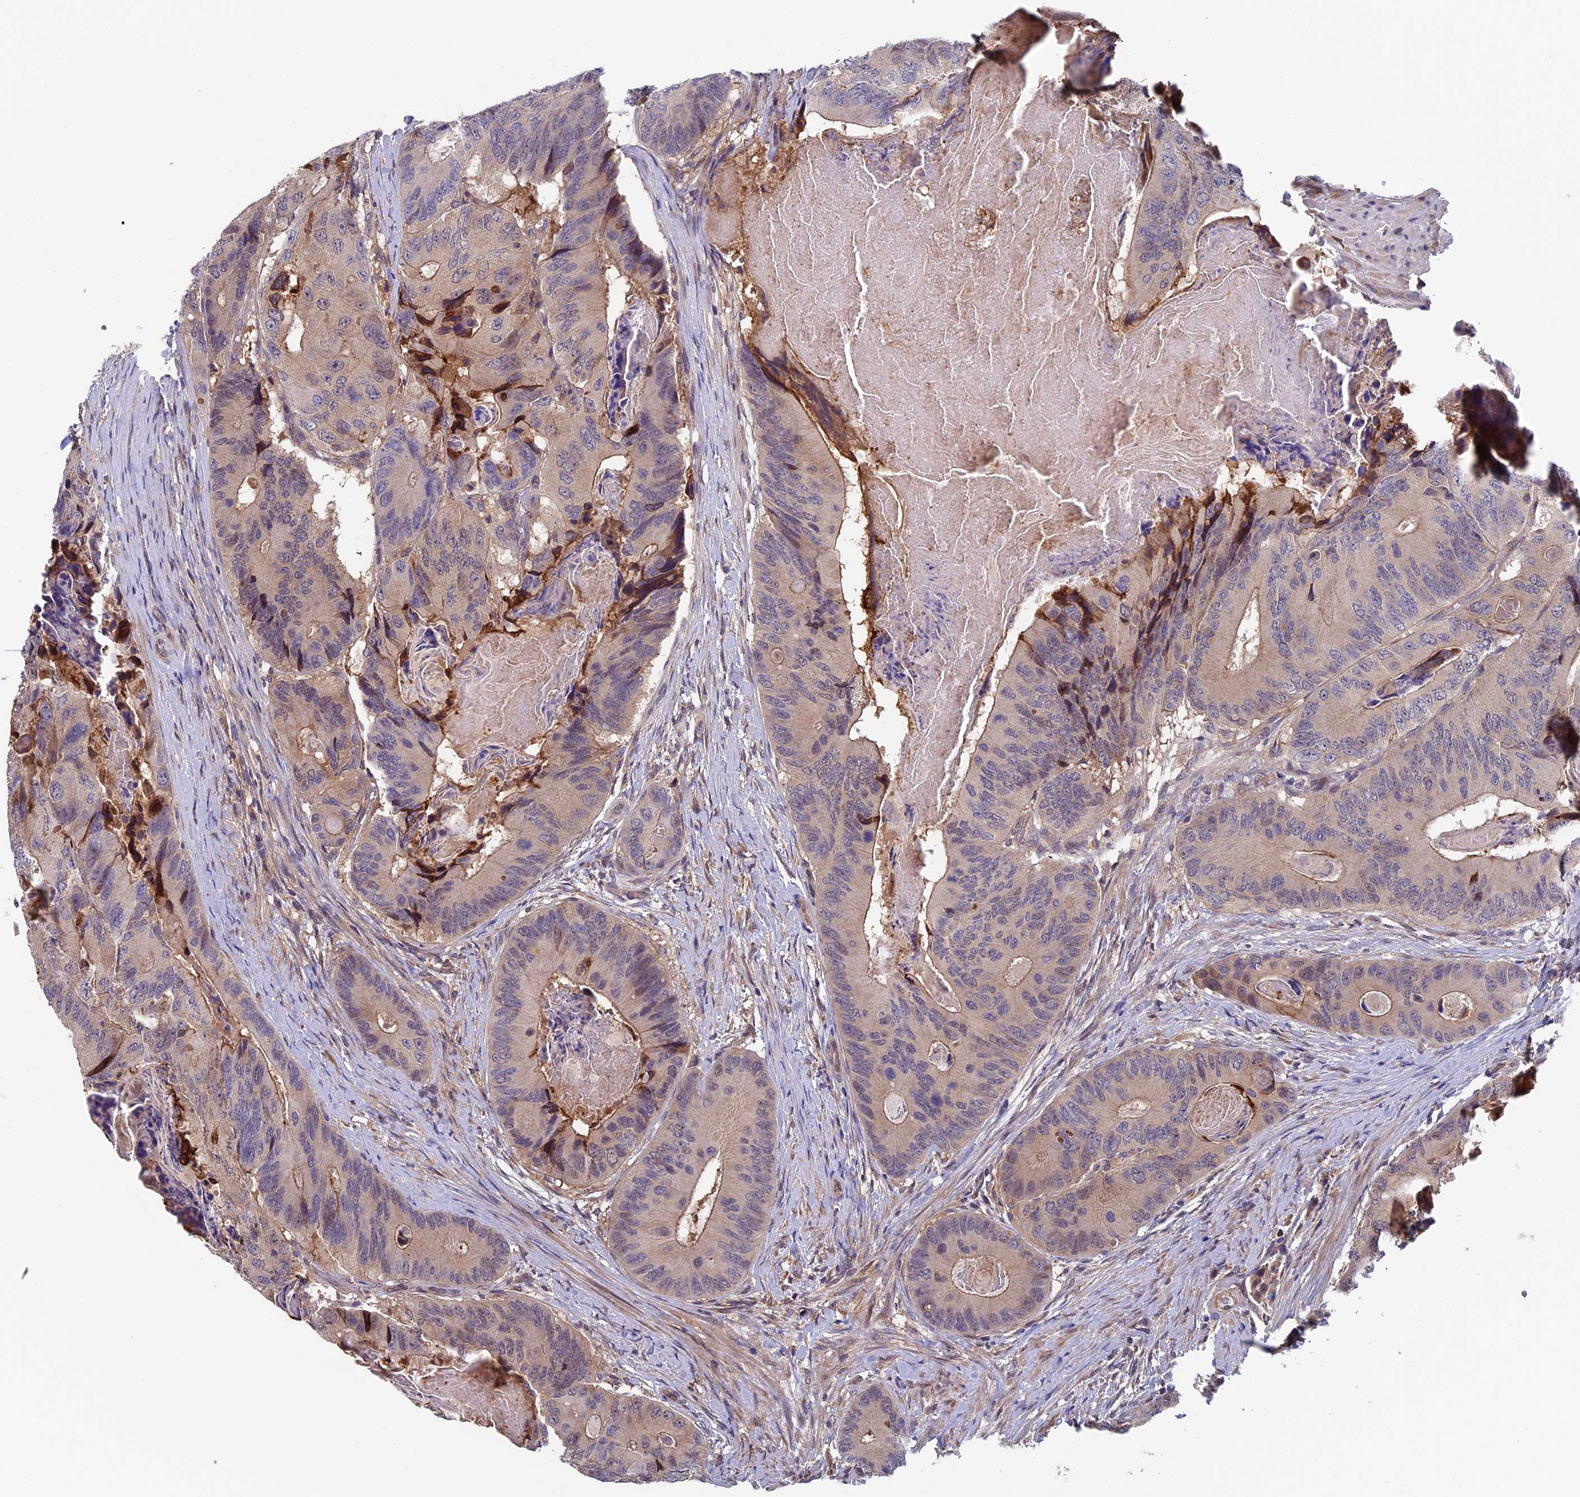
{"staining": {"intensity": "moderate", "quantity": "<25%", "location": "cytoplasmic/membranous,nuclear"}, "tissue": "colorectal cancer", "cell_type": "Tumor cells", "image_type": "cancer", "snomed": [{"axis": "morphology", "description": "Adenocarcinoma, NOS"}, {"axis": "topography", "description": "Colon"}], "caption": "Colorectal adenocarcinoma tissue reveals moderate cytoplasmic/membranous and nuclear staining in approximately <25% of tumor cells, visualized by immunohistochemistry.", "gene": "LCMT1", "patient": {"sex": "male", "age": 84}}